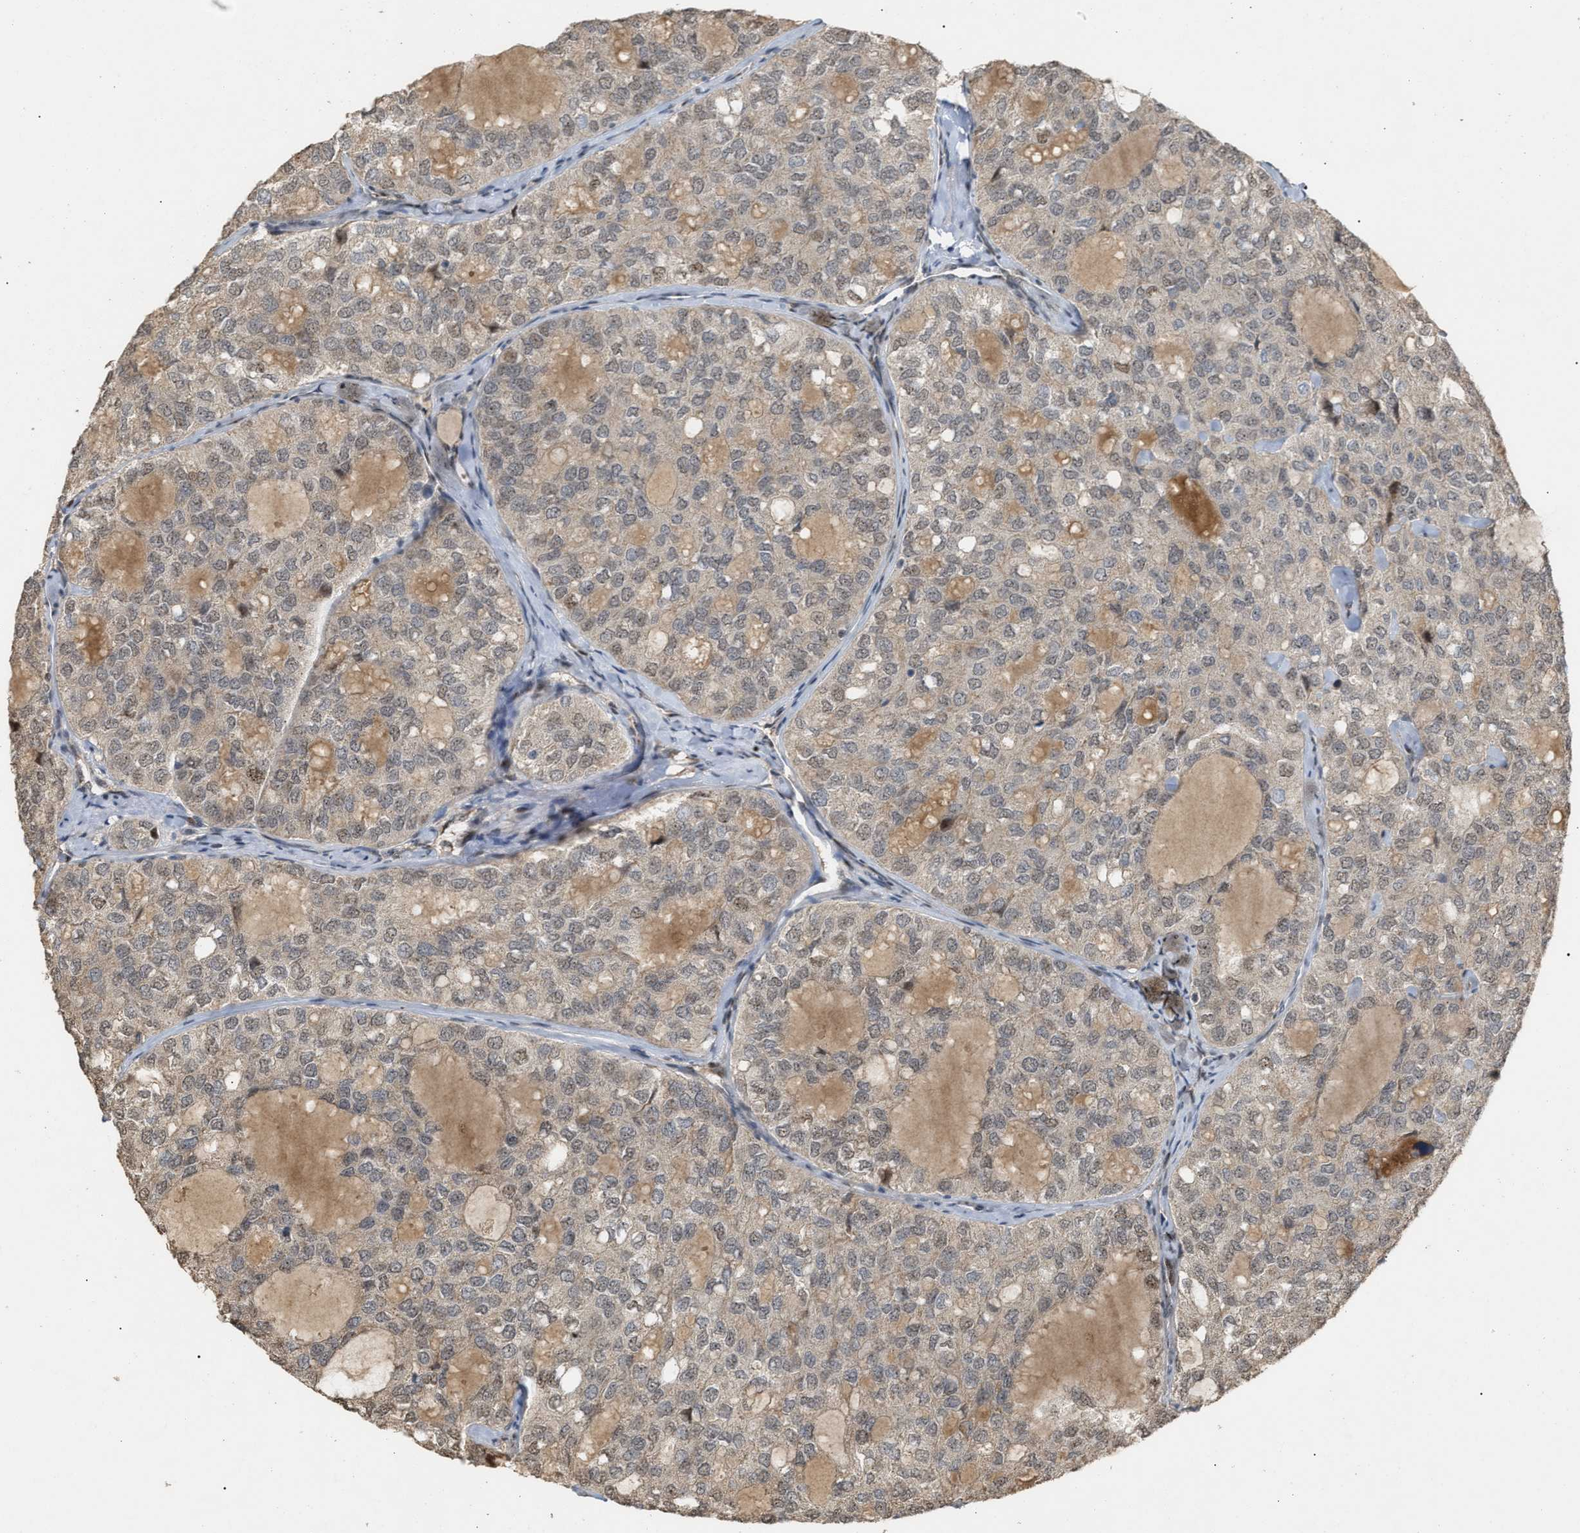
{"staining": {"intensity": "weak", "quantity": "<25%", "location": "nuclear"}, "tissue": "thyroid cancer", "cell_type": "Tumor cells", "image_type": "cancer", "snomed": [{"axis": "morphology", "description": "Follicular adenoma carcinoma, NOS"}, {"axis": "topography", "description": "Thyroid gland"}], "caption": "Tumor cells show no significant protein positivity in thyroid cancer.", "gene": "ZFAND5", "patient": {"sex": "male", "age": 75}}